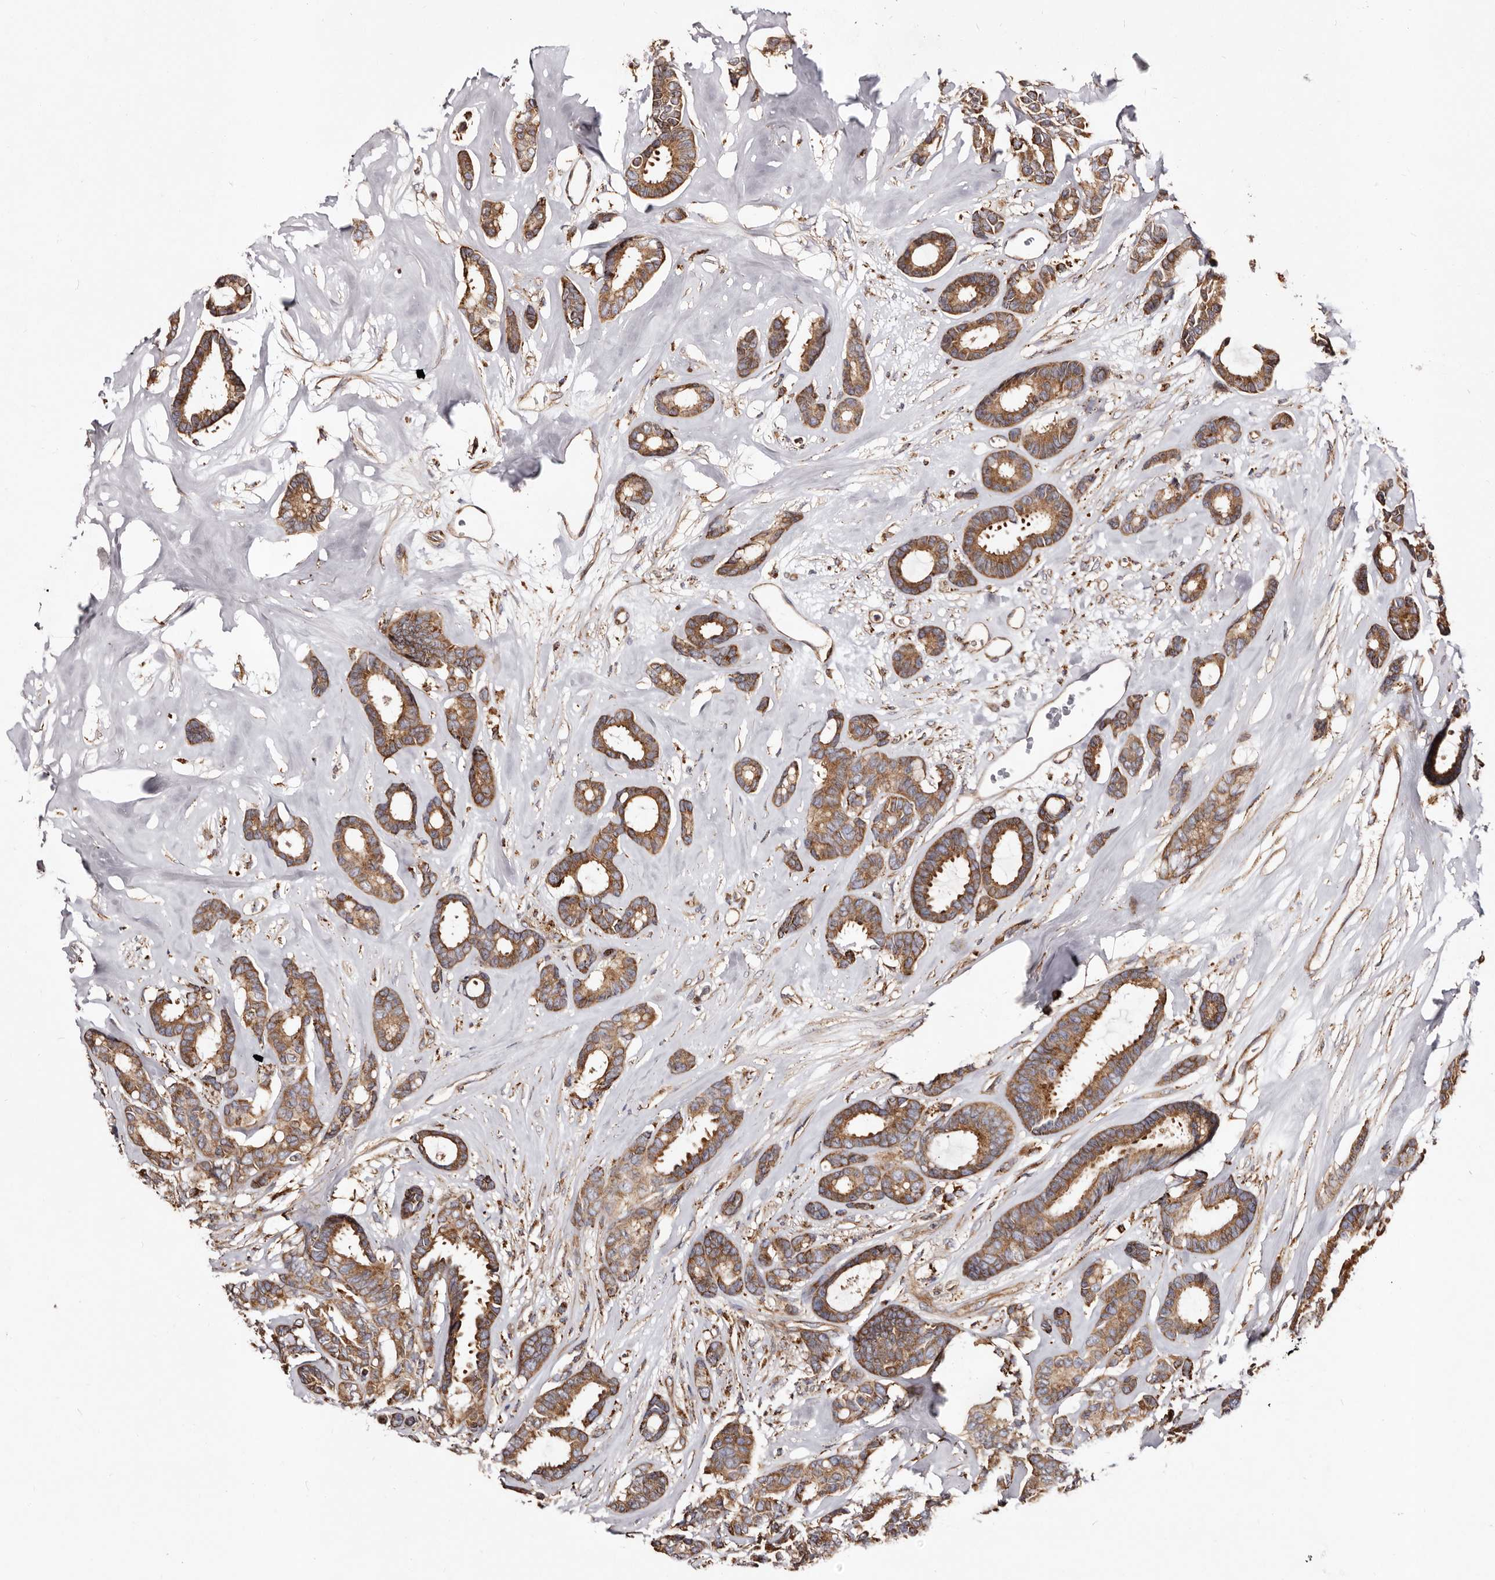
{"staining": {"intensity": "moderate", "quantity": ">75%", "location": "cytoplasmic/membranous"}, "tissue": "breast cancer", "cell_type": "Tumor cells", "image_type": "cancer", "snomed": [{"axis": "morphology", "description": "Duct carcinoma"}, {"axis": "topography", "description": "Breast"}], "caption": "Infiltrating ductal carcinoma (breast) tissue demonstrates moderate cytoplasmic/membranous expression in approximately >75% of tumor cells", "gene": "LUZP1", "patient": {"sex": "female", "age": 87}}